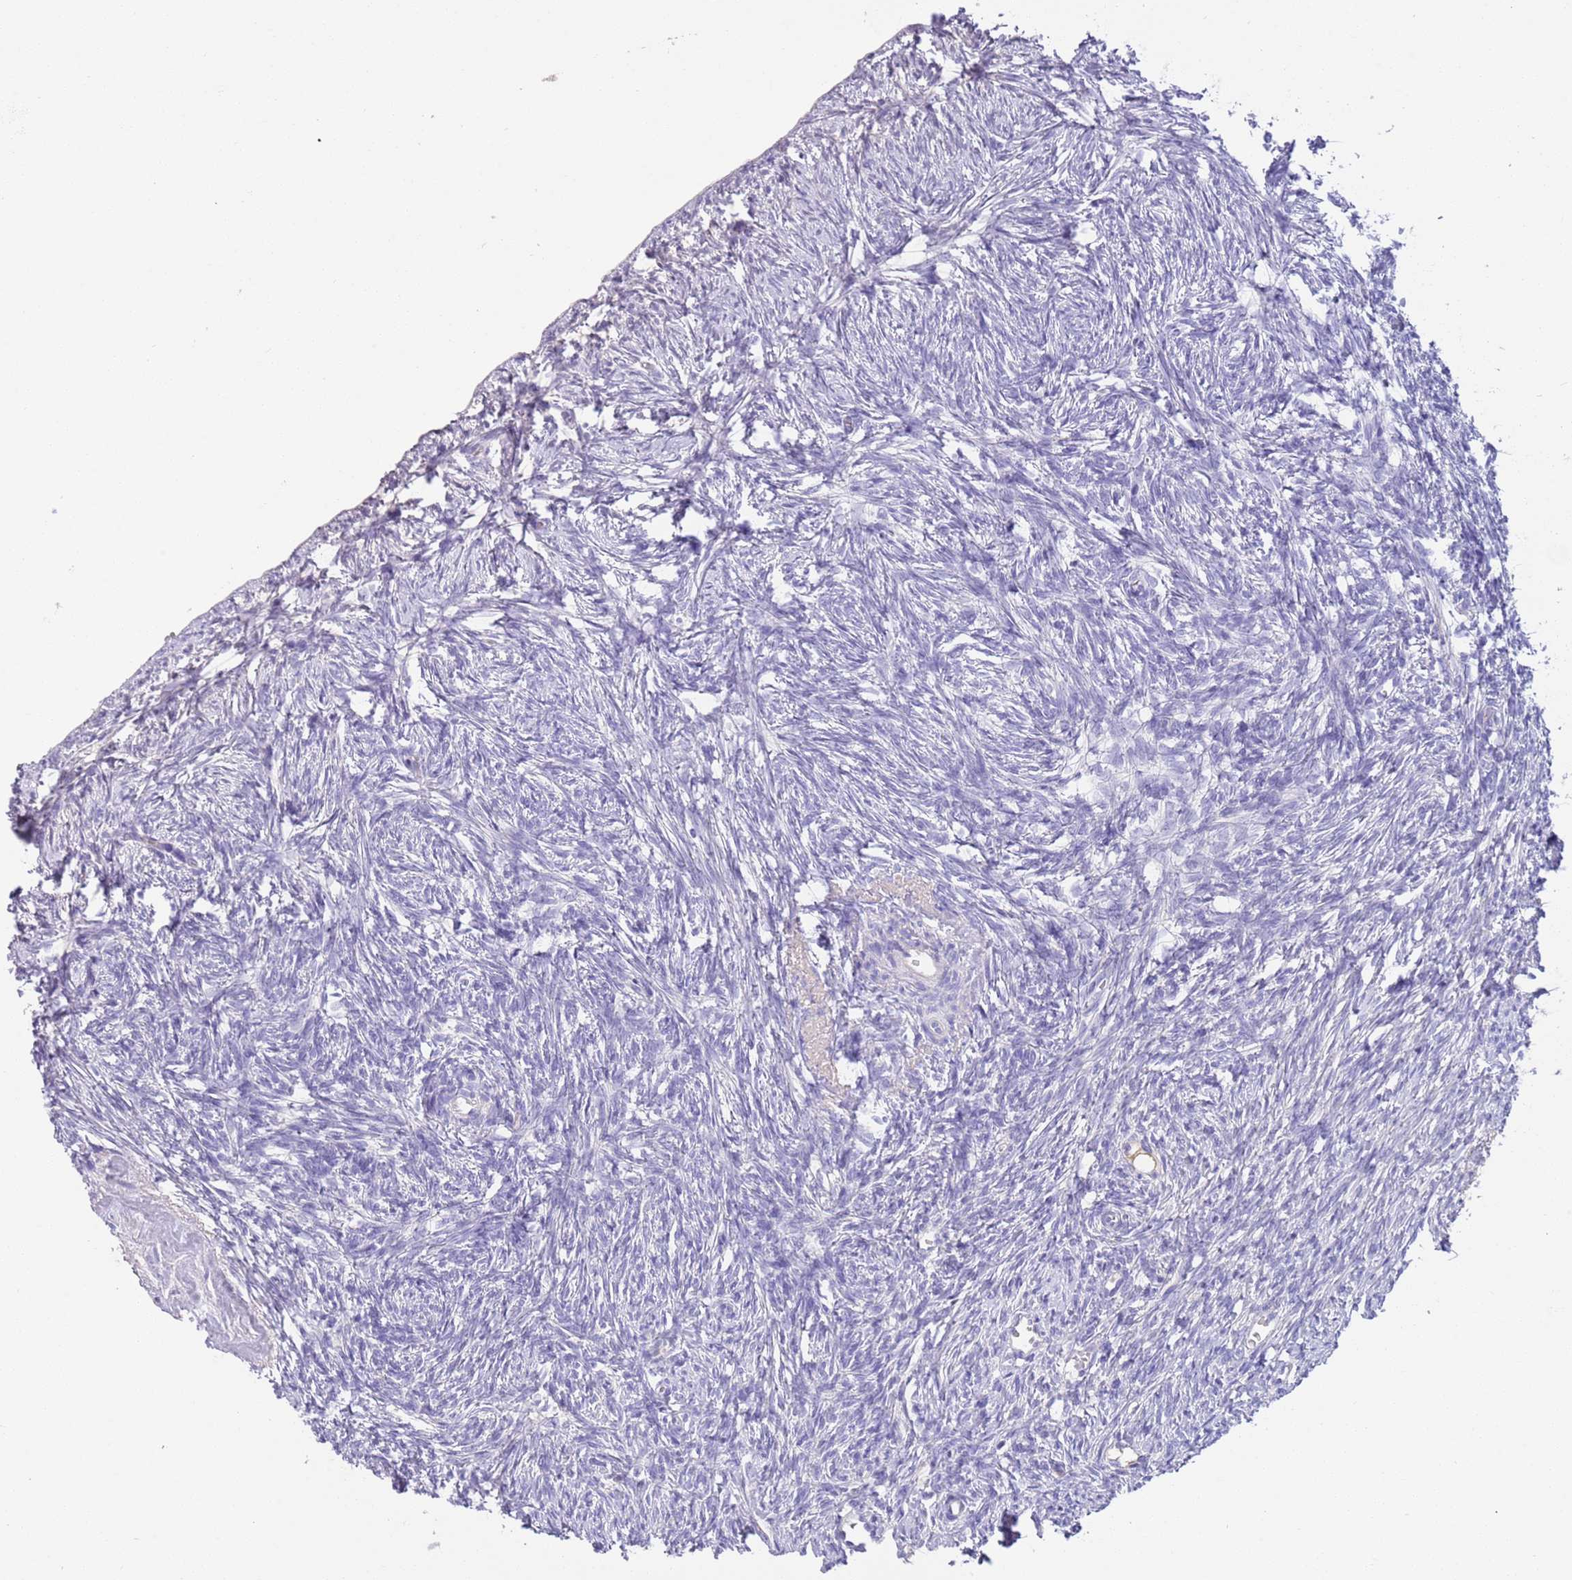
{"staining": {"intensity": "negative", "quantity": "none", "location": "none"}, "tissue": "ovary", "cell_type": "Ovarian stroma cells", "image_type": "normal", "snomed": [{"axis": "morphology", "description": "Normal tissue, NOS"}, {"axis": "topography", "description": "Ovary"}], "caption": "This micrograph is of normal ovary stained with IHC to label a protein in brown with the nuclei are counter-stained blue. There is no expression in ovarian stroma cells. (Brightfield microscopy of DAB (3,3'-diaminobenzidine) IHC at high magnification).", "gene": "IGFL4", "patient": {"sex": "female", "age": 51}}